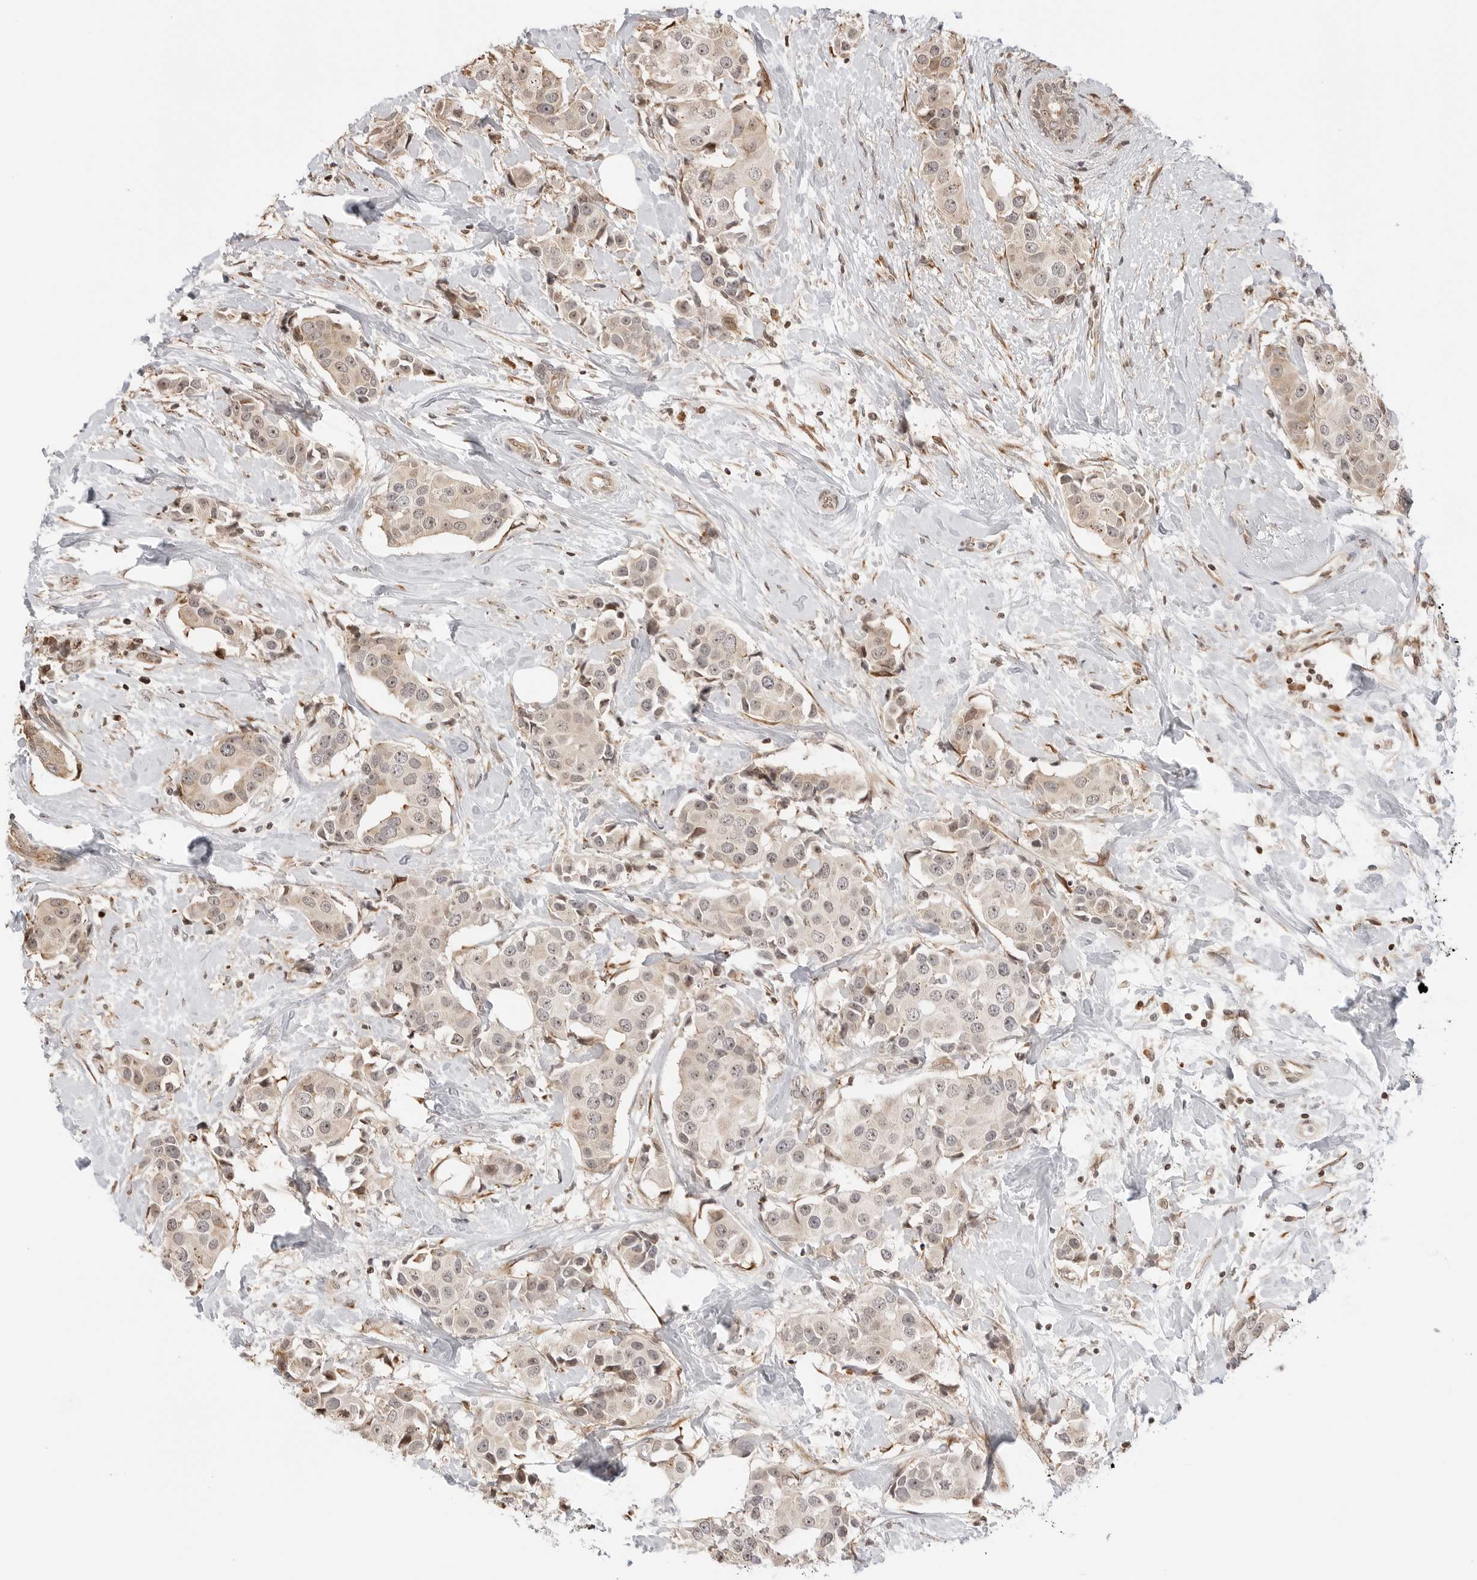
{"staining": {"intensity": "weak", "quantity": "<25%", "location": "cytoplasmic/membranous,nuclear"}, "tissue": "breast cancer", "cell_type": "Tumor cells", "image_type": "cancer", "snomed": [{"axis": "morphology", "description": "Normal tissue, NOS"}, {"axis": "morphology", "description": "Duct carcinoma"}, {"axis": "topography", "description": "Breast"}], "caption": "Tumor cells show no significant protein expression in breast cancer.", "gene": "FKBP14", "patient": {"sex": "female", "age": 39}}